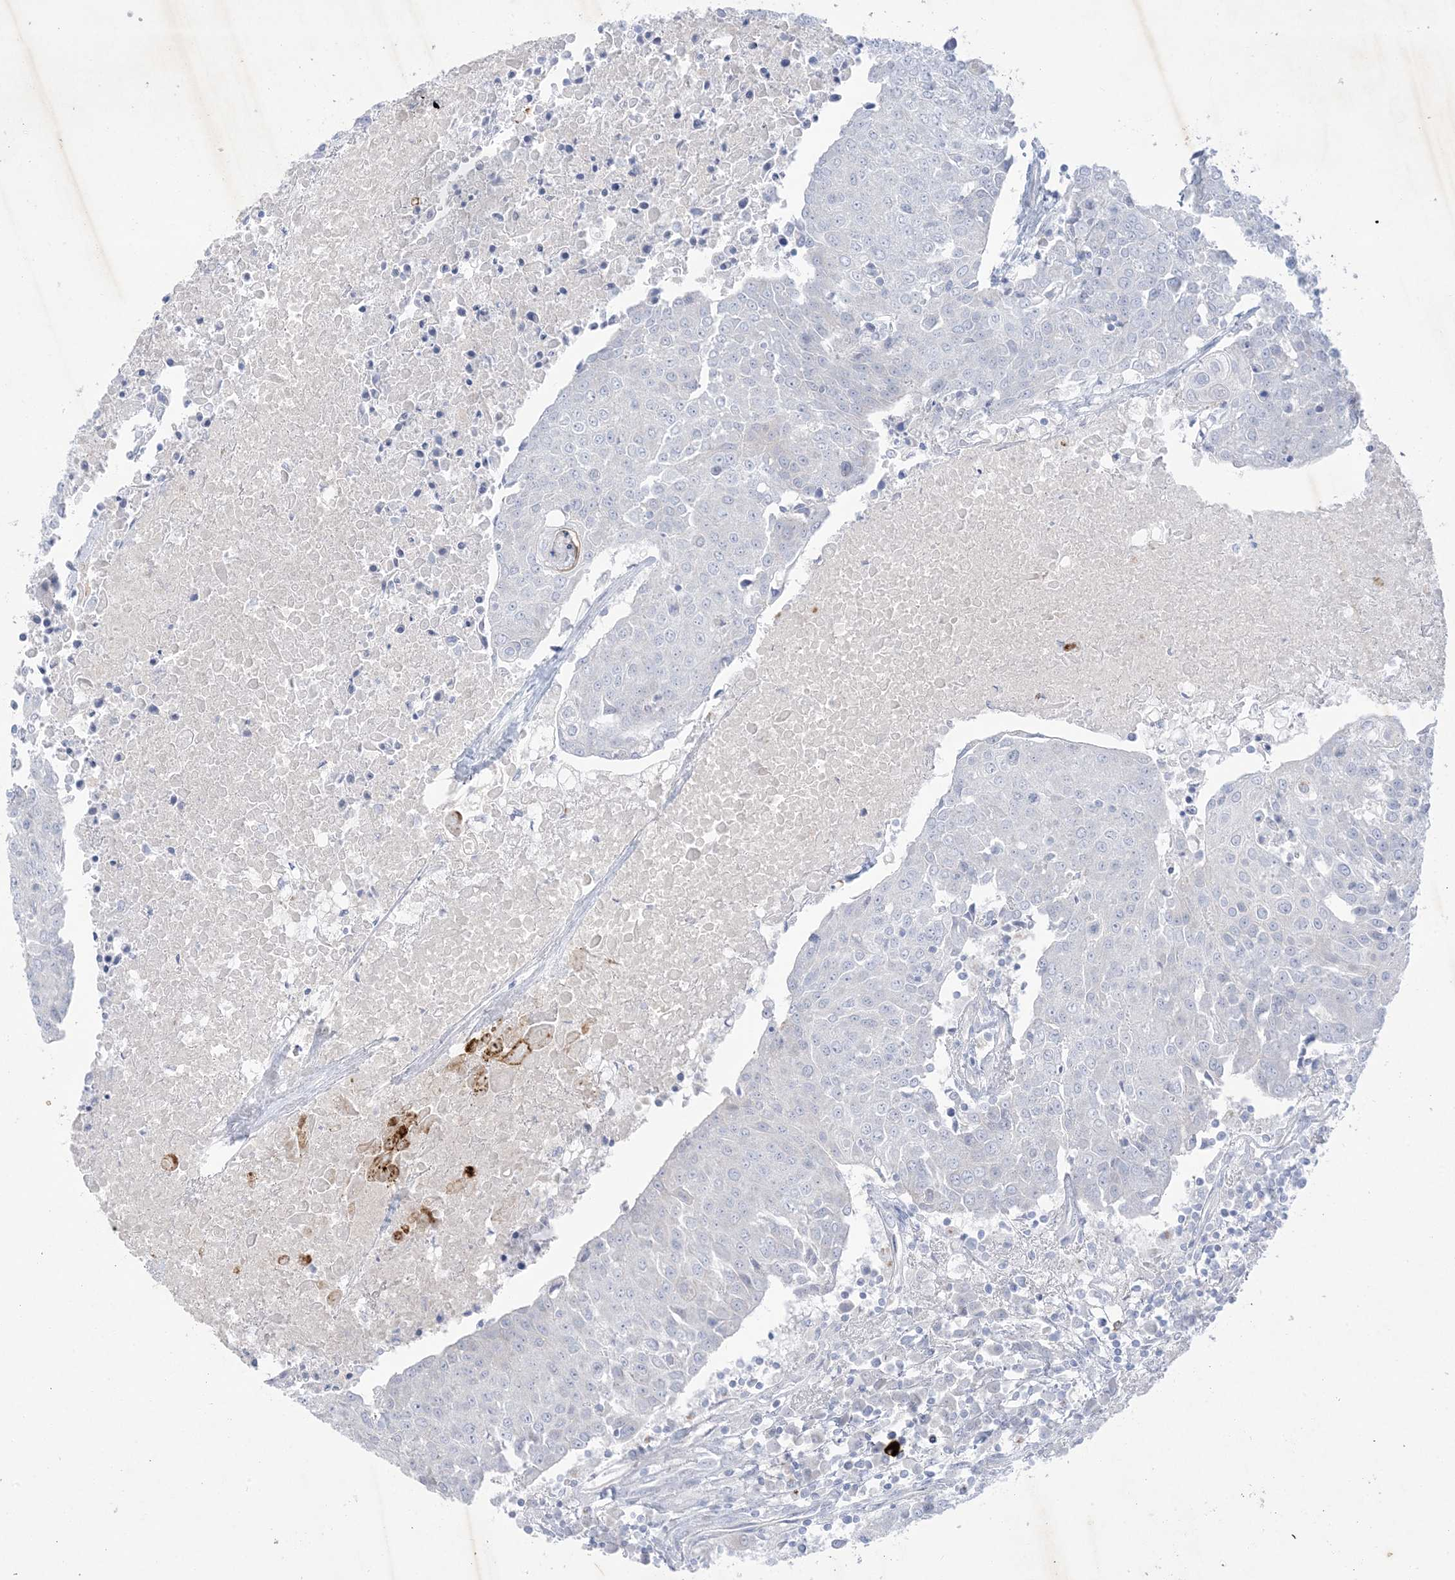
{"staining": {"intensity": "negative", "quantity": "none", "location": "none"}, "tissue": "urothelial cancer", "cell_type": "Tumor cells", "image_type": "cancer", "snomed": [{"axis": "morphology", "description": "Urothelial carcinoma, High grade"}, {"axis": "topography", "description": "Urinary bladder"}], "caption": "High magnification brightfield microscopy of urothelial cancer stained with DAB (3,3'-diaminobenzidine) (brown) and counterstained with hematoxylin (blue): tumor cells show no significant positivity.", "gene": "B3GNT7", "patient": {"sex": "female", "age": 85}}